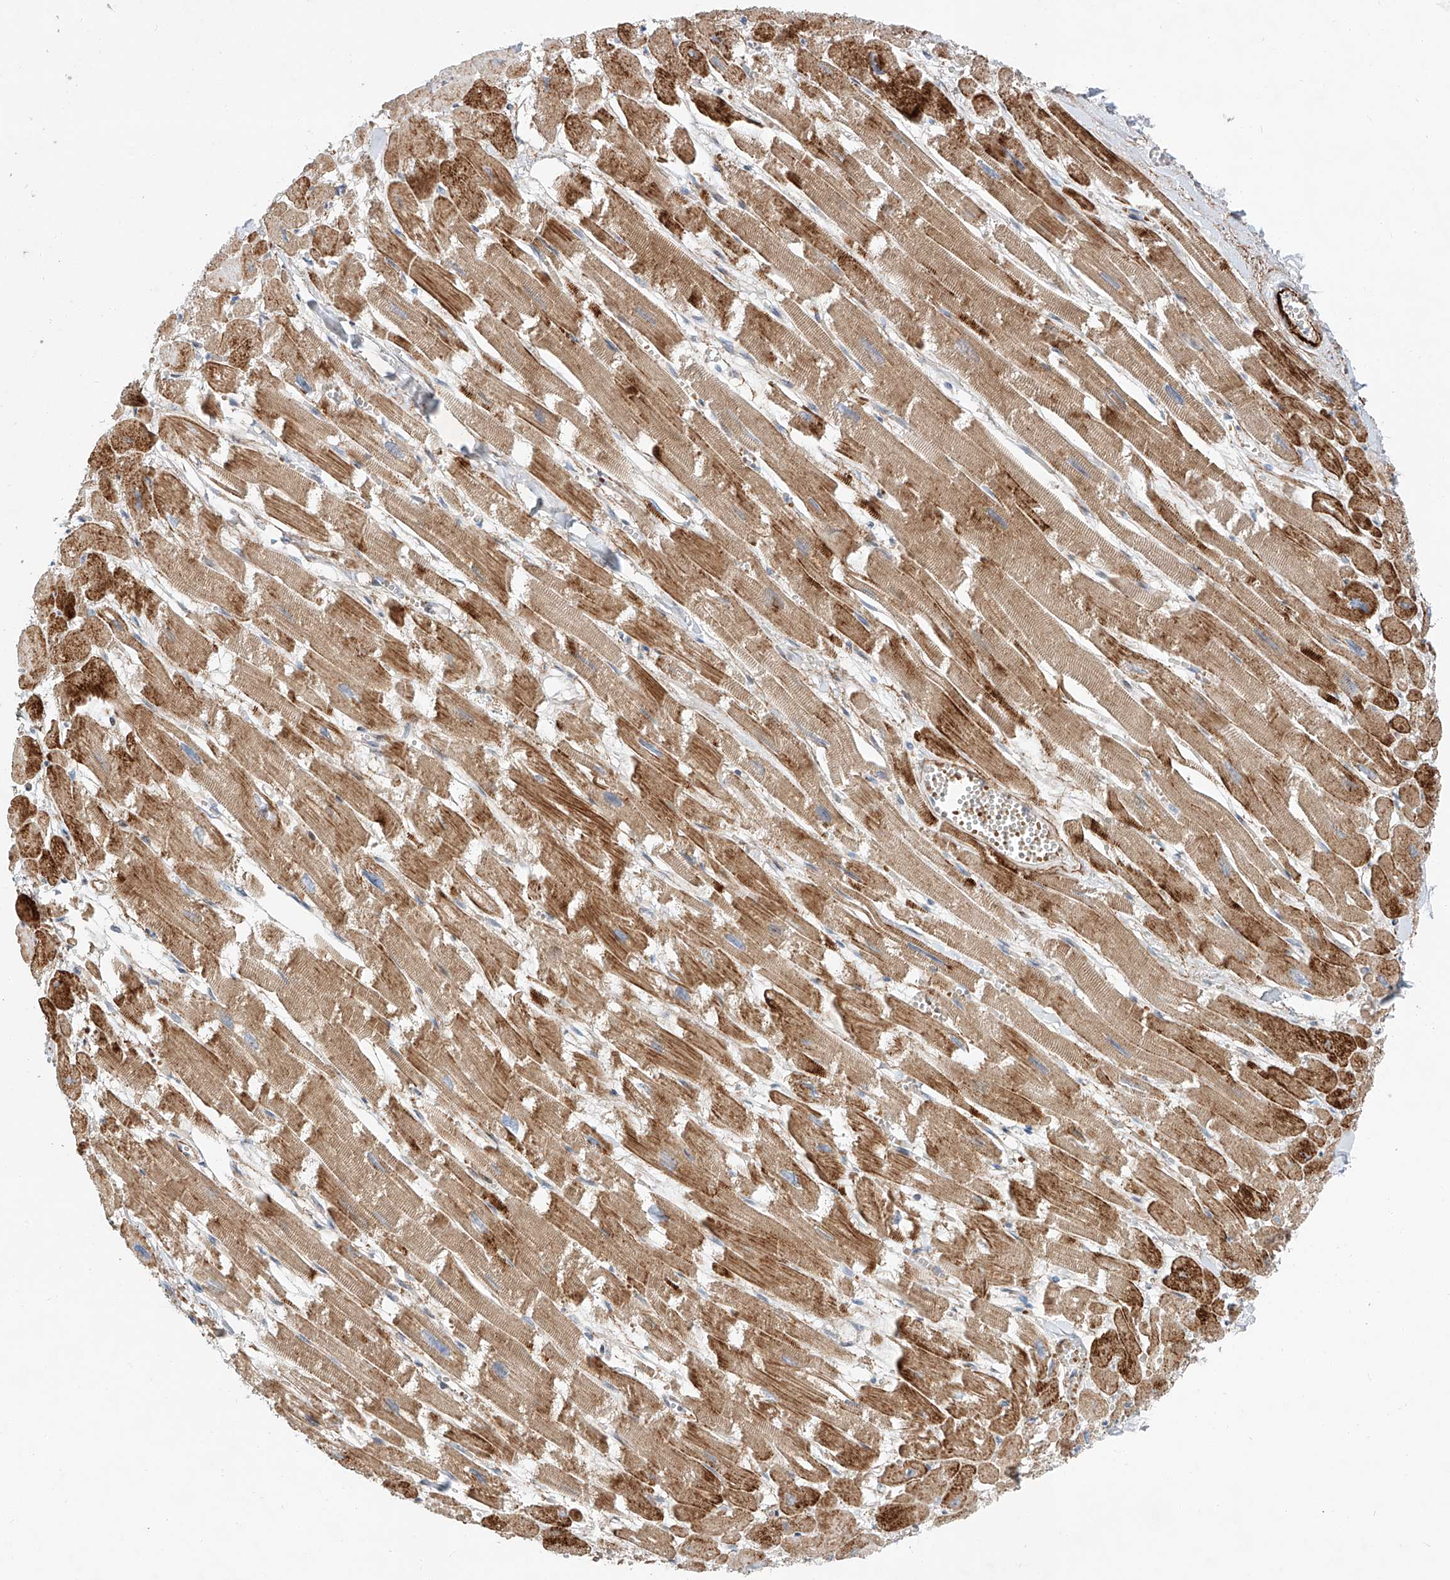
{"staining": {"intensity": "strong", "quantity": ">75%", "location": "cytoplasmic/membranous"}, "tissue": "heart muscle", "cell_type": "Cardiomyocytes", "image_type": "normal", "snomed": [{"axis": "morphology", "description": "Normal tissue, NOS"}, {"axis": "topography", "description": "Heart"}], "caption": "DAB immunohistochemical staining of unremarkable human heart muscle reveals strong cytoplasmic/membranous protein positivity in about >75% of cardiomyocytes.", "gene": "USF3", "patient": {"sex": "male", "age": 54}}